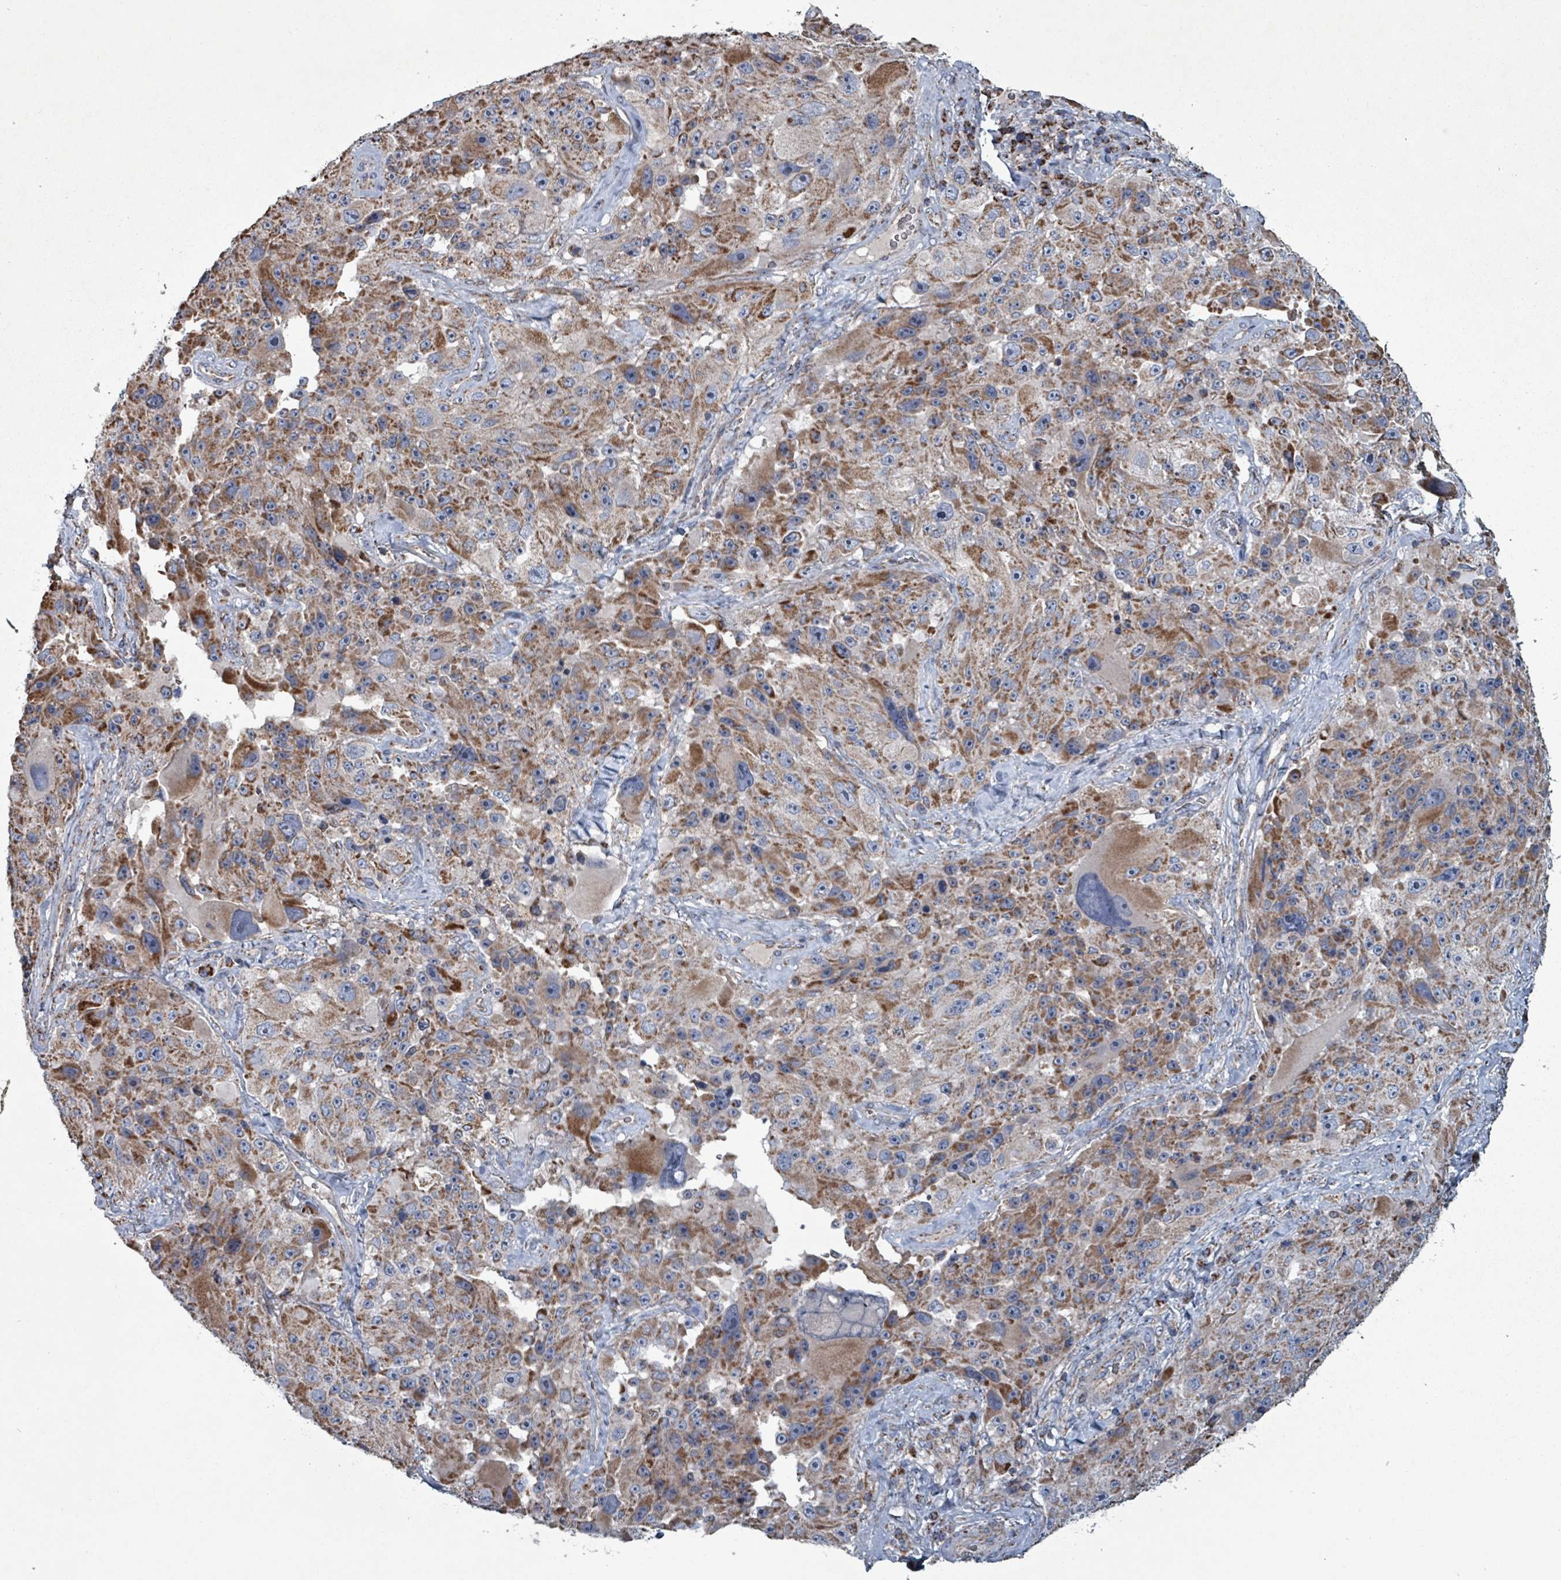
{"staining": {"intensity": "moderate", "quantity": ">75%", "location": "cytoplasmic/membranous"}, "tissue": "melanoma", "cell_type": "Tumor cells", "image_type": "cancer", "snomed": [{"axis": "morphology", "description": "Malignant melanoma, Metastatic site"}, {"axis": "topography", "description": "Lymph node"}], "caption": "Immunohistochemistry (IHC) image of melanoma stained for a protein (brown), which demonstrates medium levels of moderate cytoplasmic/membranous staining in approximately >75% of tumor cells.", "gene": "ABHD18", "patient": {"sex": "male", "age": 62}}